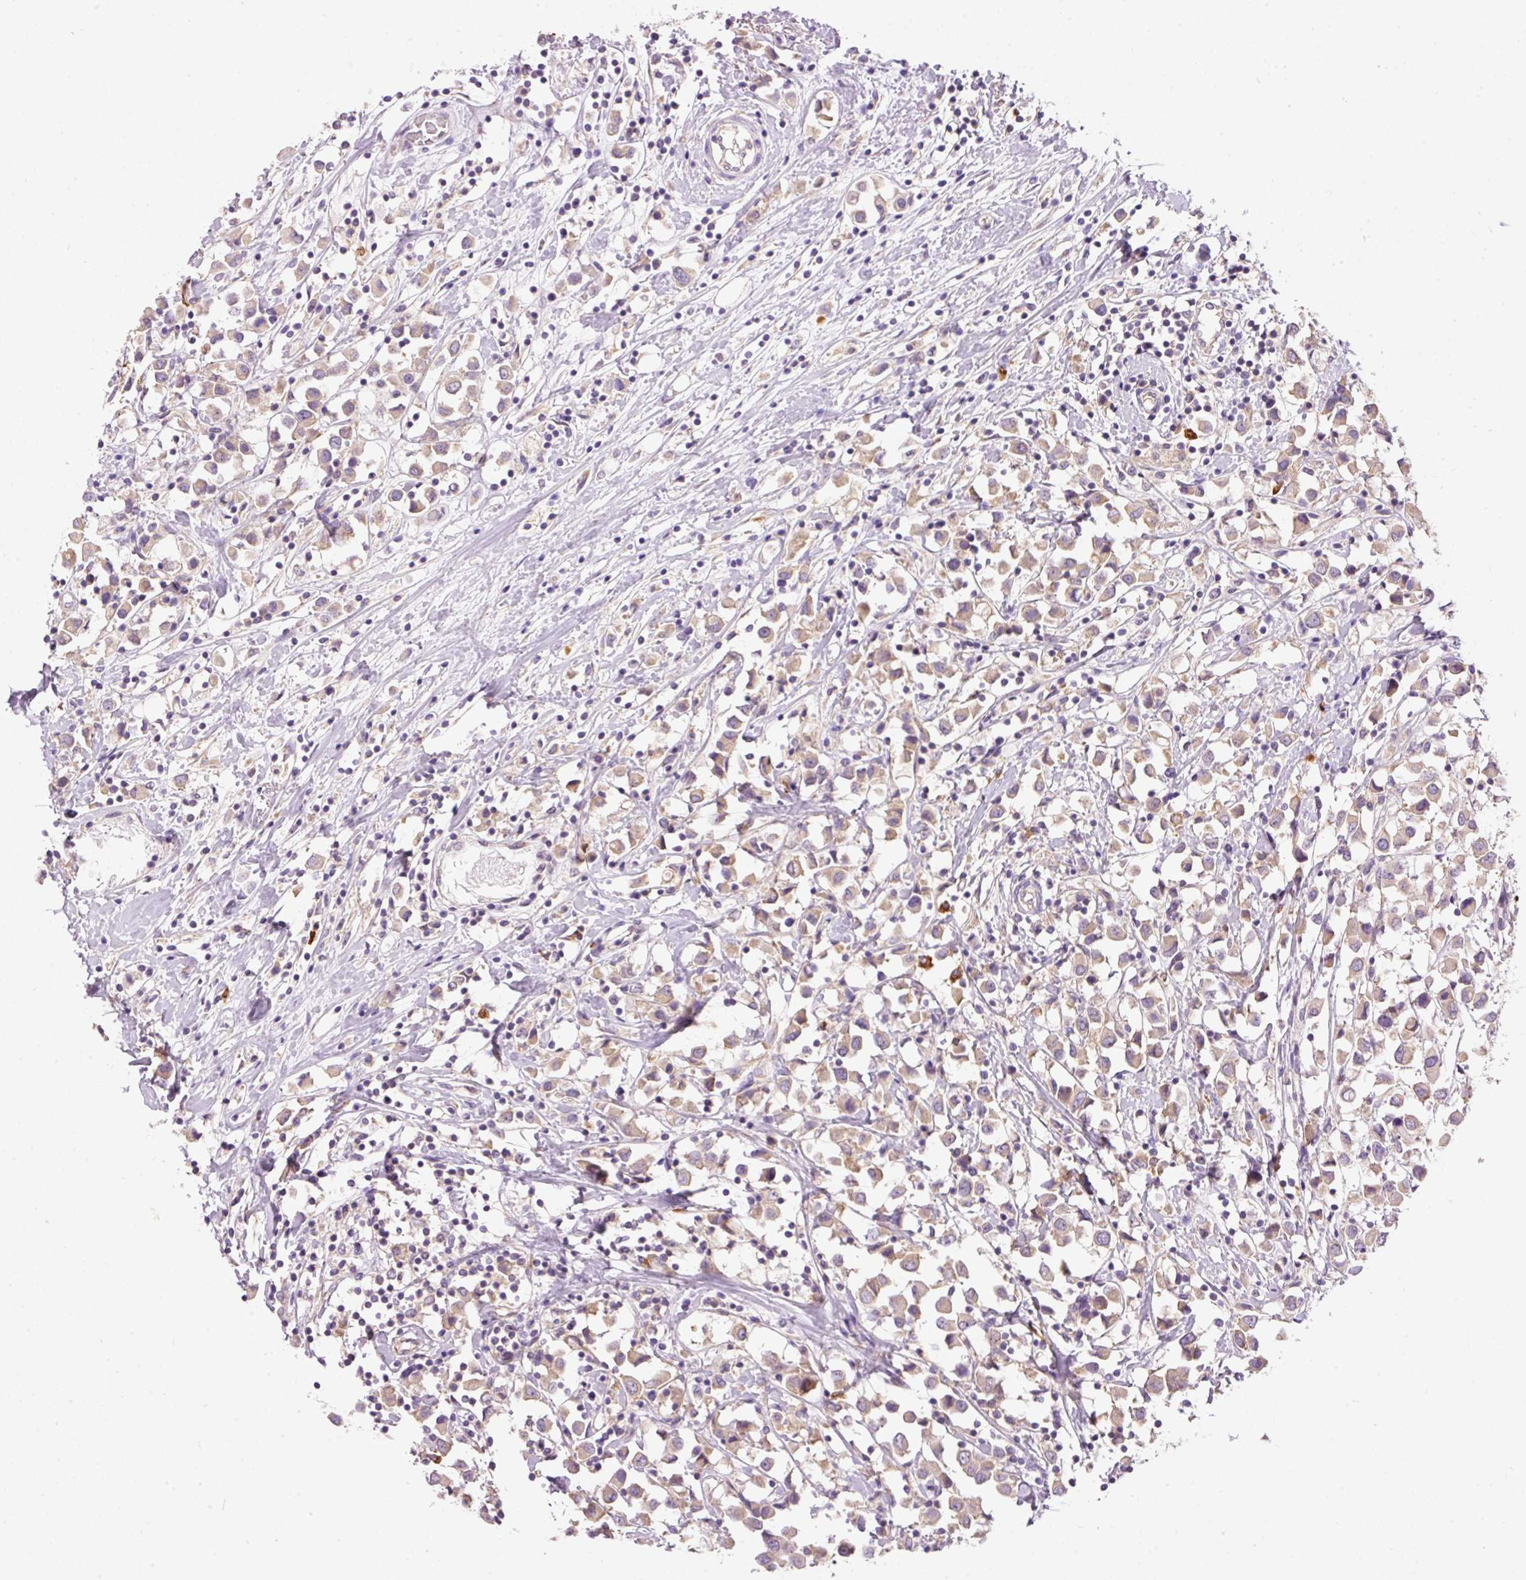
{"staining": {"intensity": "weak", "quantity": ">75%", "location": "cytoplasmic/membranous"}, "tissue": "breast cancer", "cell_type": "Tumor cells", "image_type": "cancer", "snomed": [{"axis": "morphology", "description": "Duct carcinoma"}, {"axis": "topography", "description": "Breast"}], "caption": "Tumor cells reveal low levels of weak cytoplasmic/membranous positivity in approximately >75% of cells in breast intraductal carcinoma.", "gene": "PNPLA5", "patient": {"sex": "female", "age": 61}}